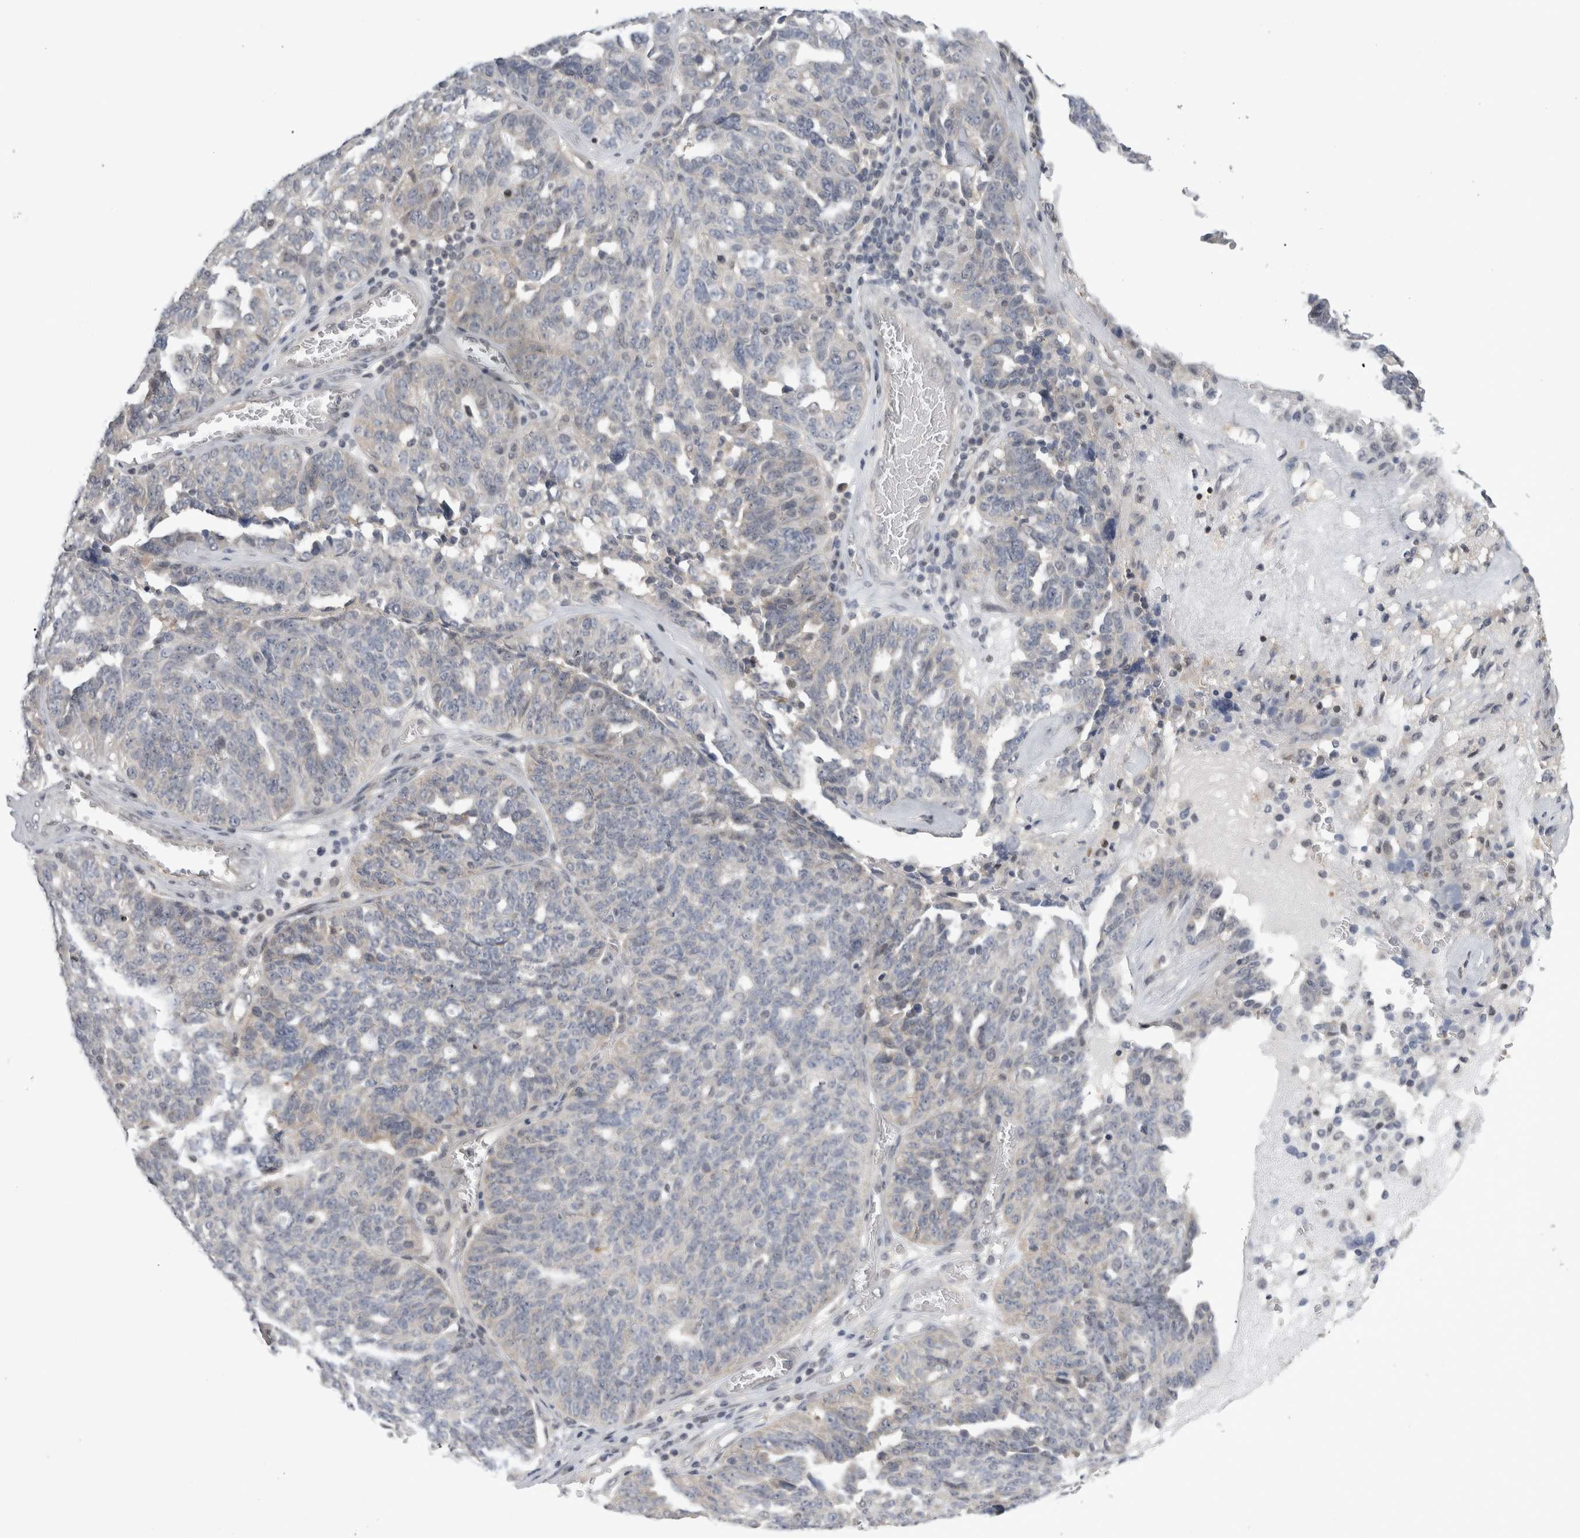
{"staining": {"intensity": "weak", "quantity": "25%-75%", "location": "cytoplasmic/membranous"}, "tissue": "ovarian cancer", "cell_type": "Tumor cells", "image_type": "cancer", "snomed": [{"axis": "morphology", "description": "Cystadenocarcinoma, serous, NOS"}, {"axis": "topography", "description": "Ovary"}], "caption": "Immunohistochemistry micrograph of human ovarian cancer (serous cystadenocarcinoma) stained for a protein (brown), which shows low levels of weak cytoplasmic/membranous expression in approximately 25%-75% of tumor cells.", "gene": "PSMB2", "patient": {"sex": "female", "age": 59}}